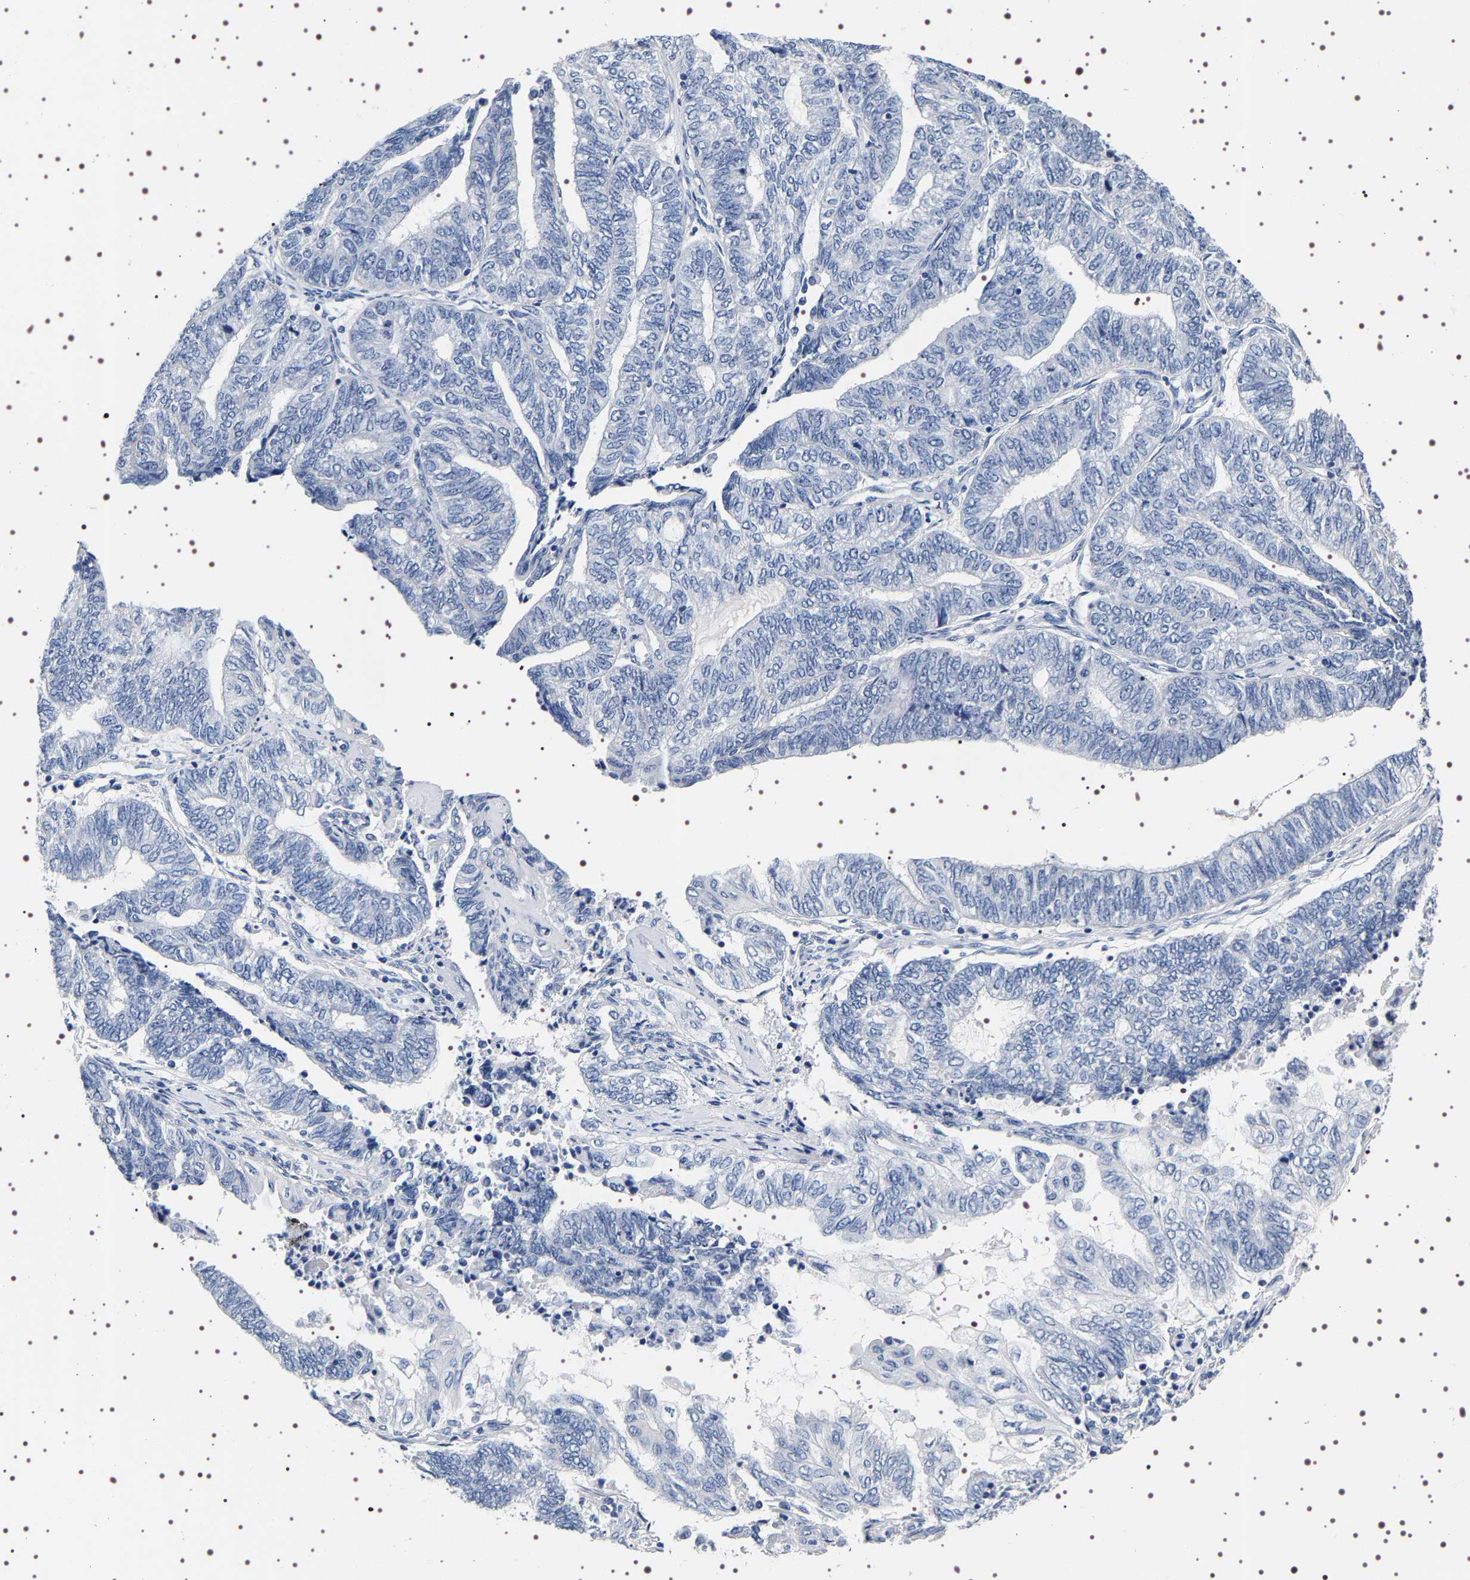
{"staining": {"intensity": "negative", "quantity": "none", "location": "none"}, "tissue": "endometrial cancer", "cell_type": "Tumor cells", "image_type": "cancer", "snomed": [{"axis": "morphology", "description": "Adenocarcinoma, NOS"}, {"axis": "topography", "description": "Uterus"}, {"axis": "topography", "description": "Endometrium"}], "caption": "DAB (3,3'-diaminobenzidine) immunohistochemical staining of human endometrial cancer shows no significant positivity in tumor cells. (DAB immunohistochemistry (IHC) visualized using brightfield microscopy, high magnification).", "gene": "UBQLN3", "patient": {"sex": "female", "age": 70}}